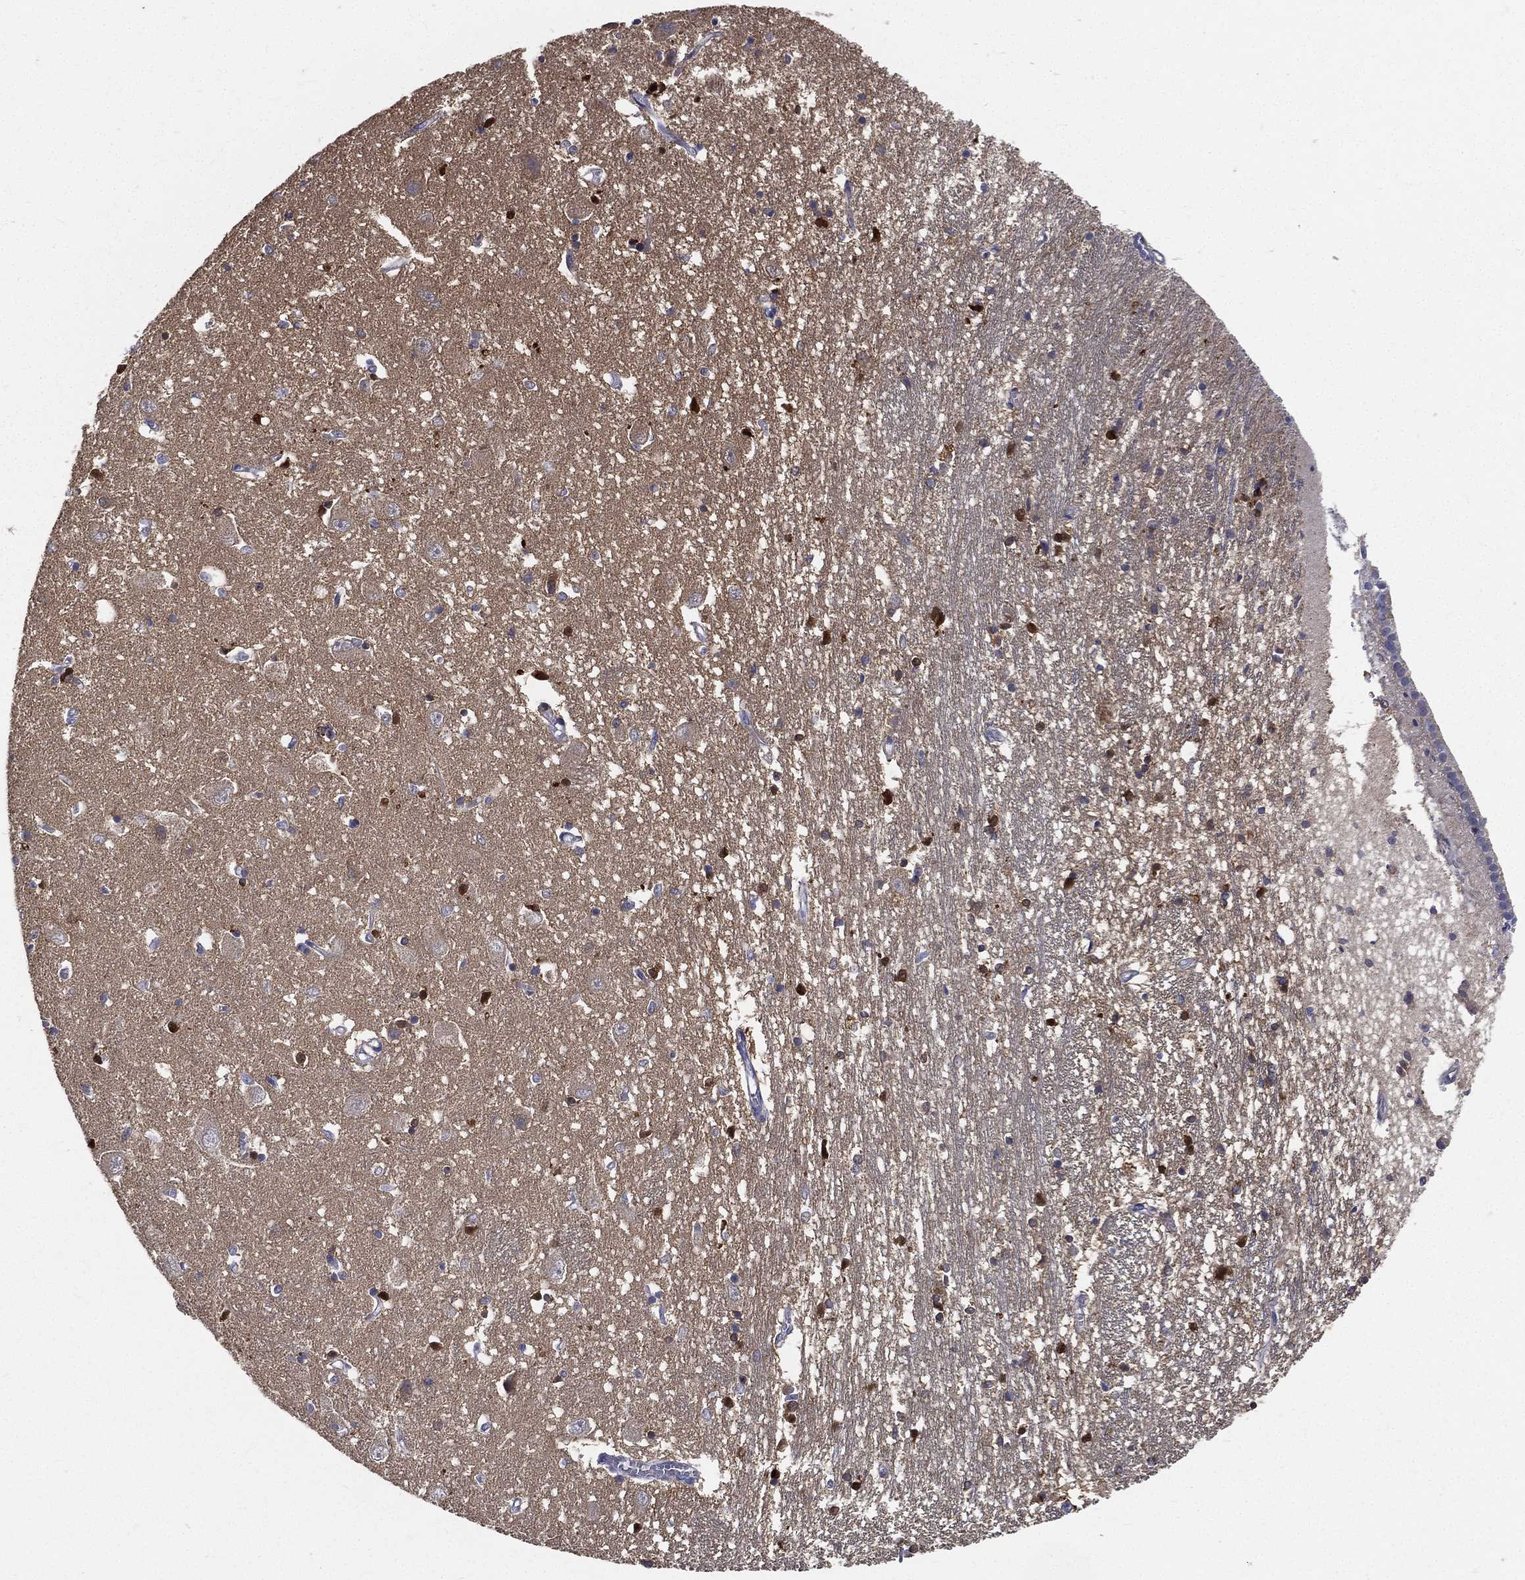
{"staining": {"intensity": "negative", "quantity": "none", "location": "none"}, "tissue": "caudate", "cell_type": "Glial cells", "image_type": "normal", "snomed": [{"axis": "morphology", "description": "Normal tissue, NOS"}, {"axis": "topography", "description": "Lateral ventricle wall"}], "caption": "Histopathology image shows no significant protein staining in glial cells of unremarkable caudate. (Stains: DAB (3,3'-diaminobenzidine) IHC with hematoxylin counter stain, Microscopy: brightfield microscopy at high magnification).", "gene": "PWWP3A", "patient": {"sex": "male", "age": 54}}